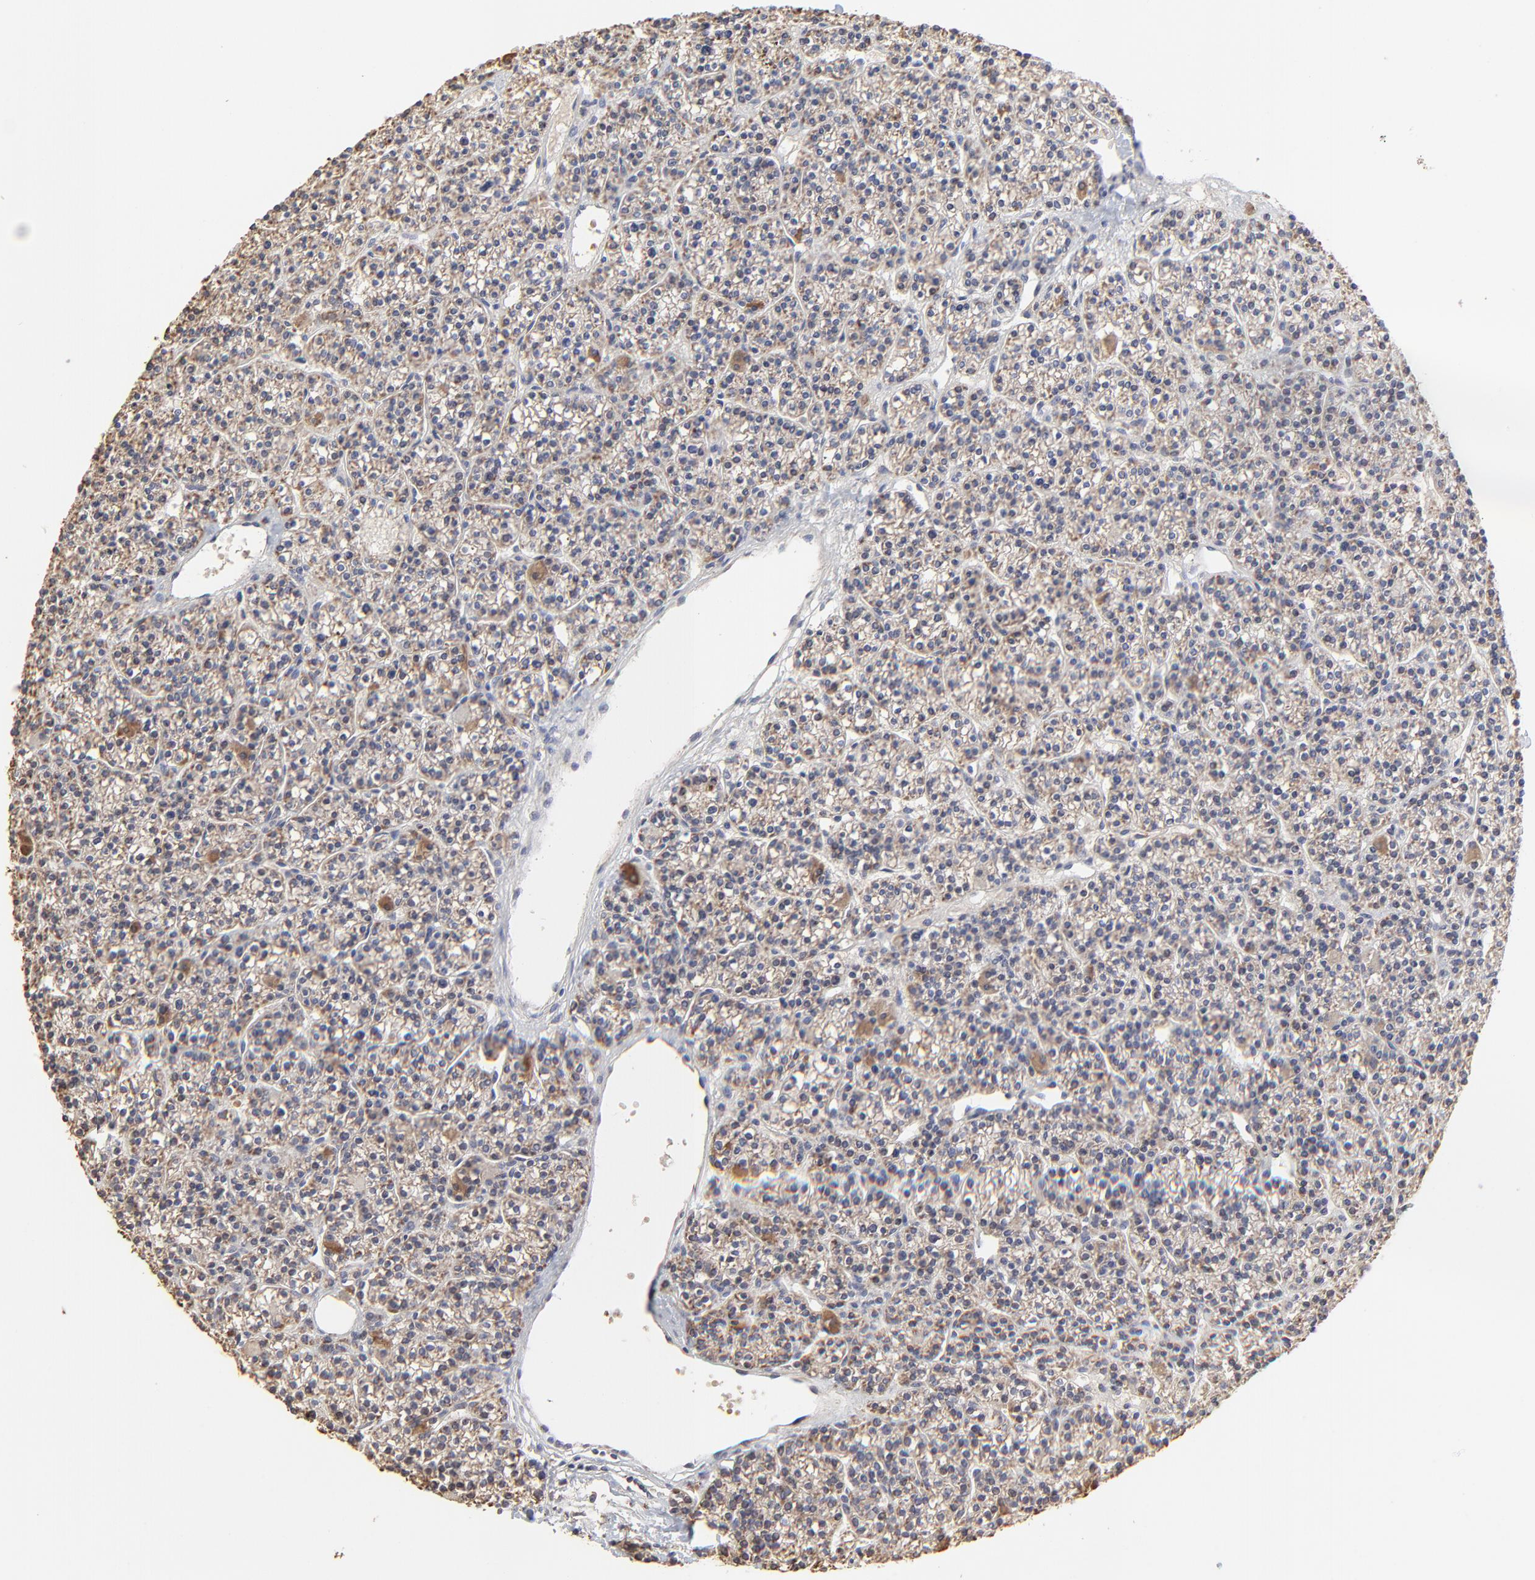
{"staining": {"intensity": "weak", "quantity": ">75%", "location": "cytoplasmic/membranous"}, "tissue": "parathyroid gland", "cell_type": "Glandular cells", "image_type": "normal", "snomed": [{"axis": "morphology", "description": "Normal tissue, NOS"}, {"axis": "topography", "description": "Parathyroid gland"}], "caption": "Unremarkable parathyroid gland displays weak cytoplasmic/membranous staining in approximately >75% of glandular cells, visualized by immunohistochemistry.", "gene": "LGALS3", "patient": {"sex": "female", "age": 50}}